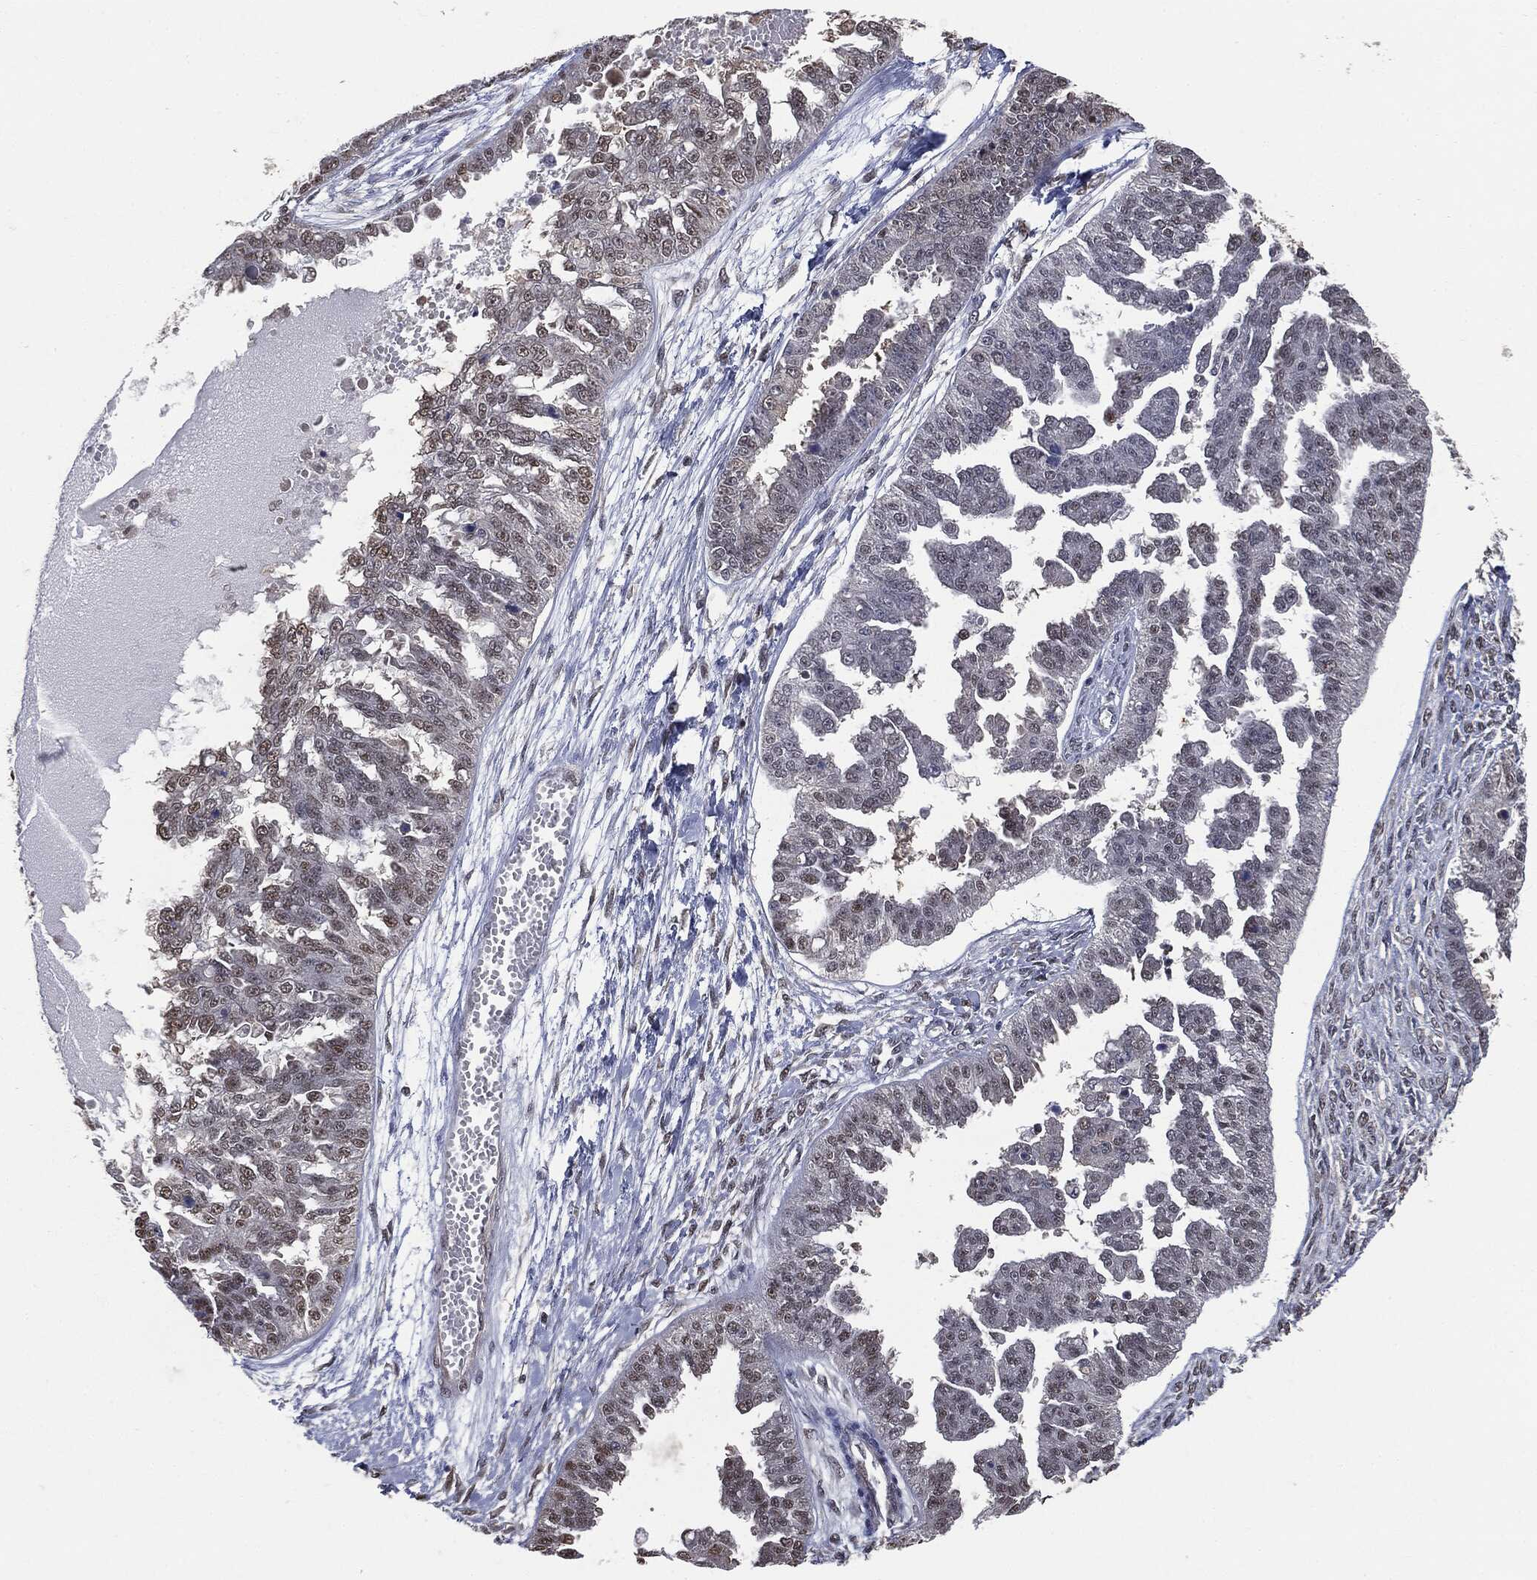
{"staining": {"intensity": "weak", "quantity": "25%-75%", "location": "nuclear"}, "tissue": "ovarian cancer", "cell_type": "Tumor cells", "image_type": "cancer", "snomed": [{"axis": "morphology", "description": "Cystadenocarcinoma, serous, NOS"}, {"axis": "topography", "description": "Ovary"}], "caption": "A low amount of weak nuclear positivity is appreciated in approximately 25%-75% of tumor cells in serous cystadenocarcinoma (ovarian) tissue.", "gene": "SHLD2", "patient": {"sex": "female", "age": 58}}